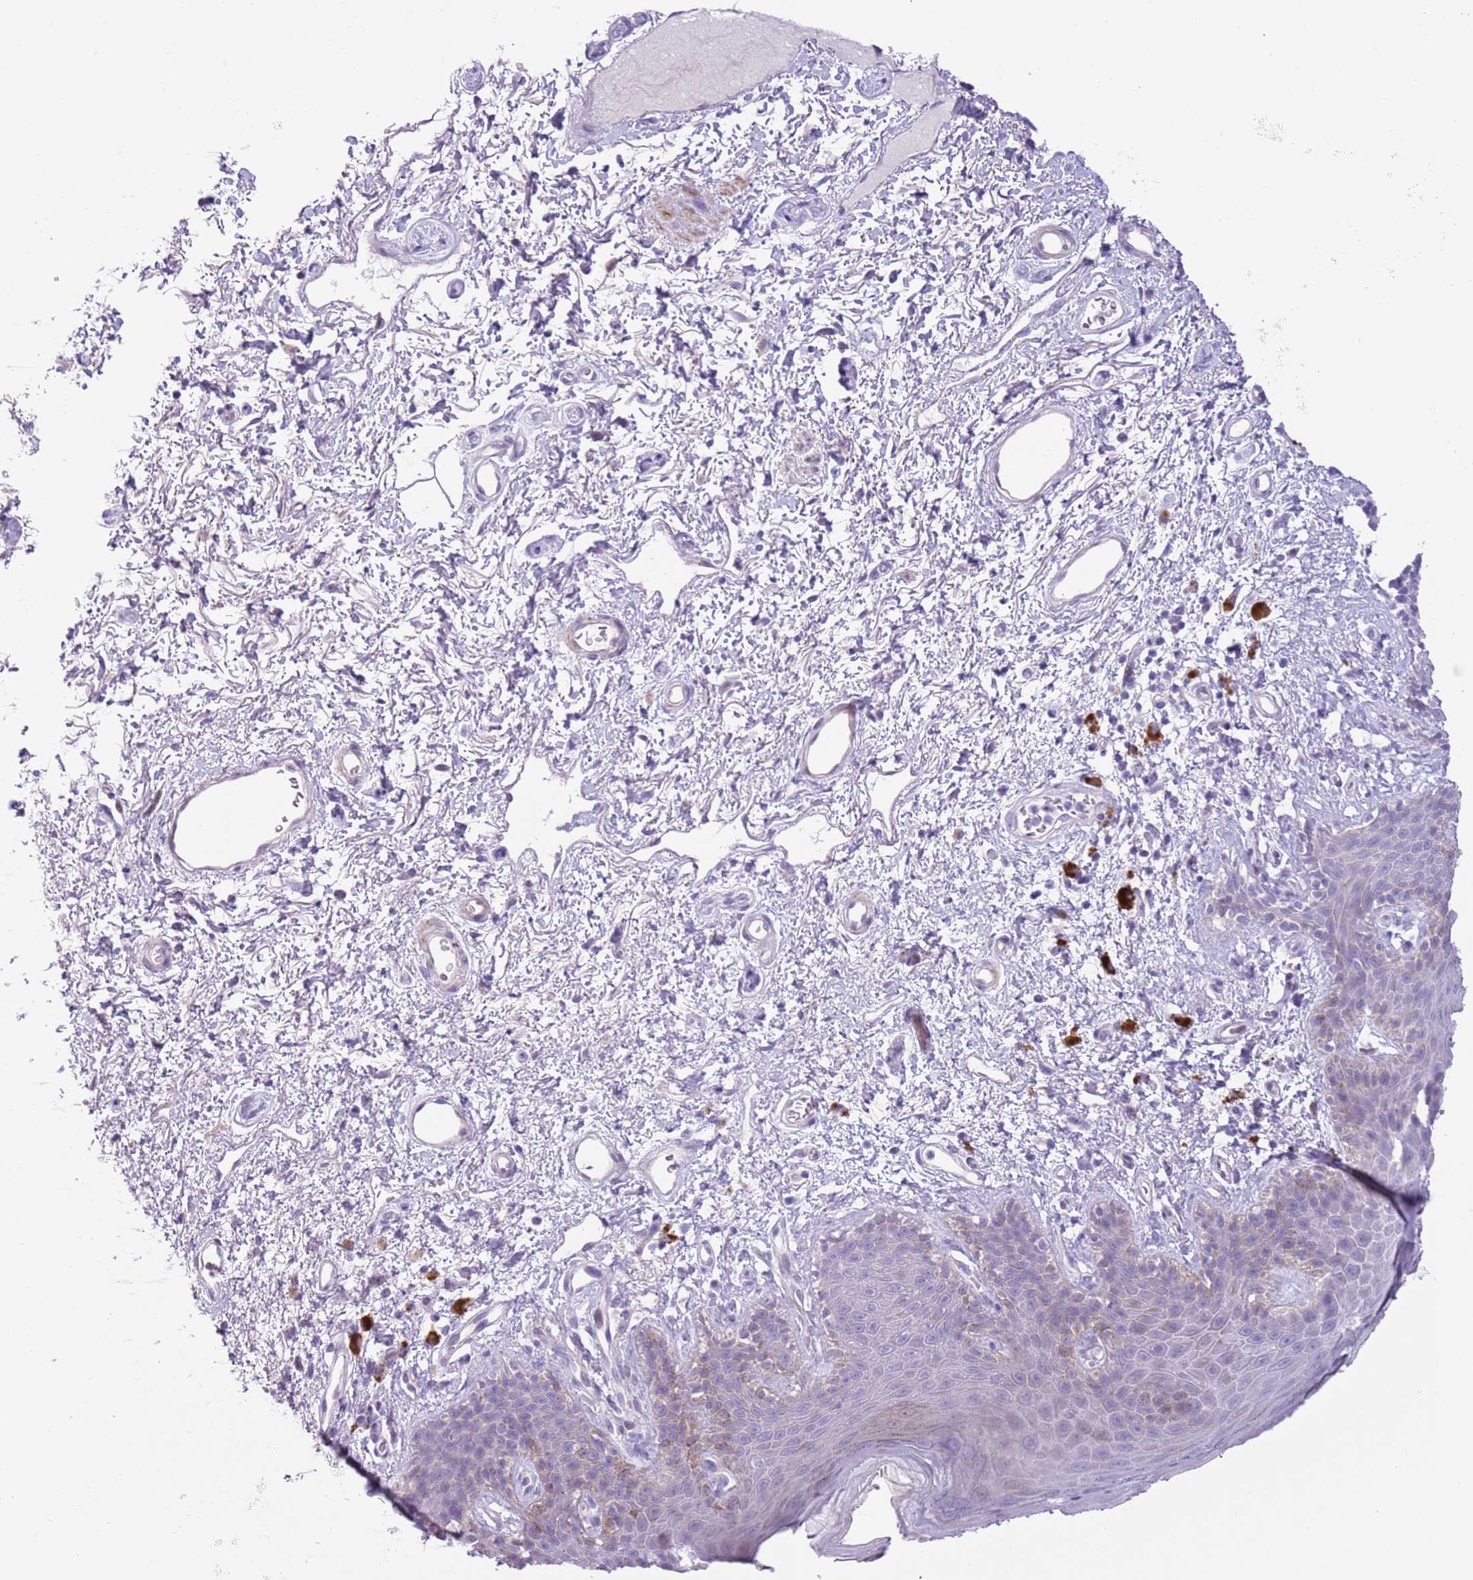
{"staining": {"intensity": "weak", "quantity": "<25%", "location": "cytoplasmic/membranous"}, "tissue": "skin", "cell_type": "Epidermal cells", "image_type": "normal", "snomed": [{"axis": "morphology", "description": "Normal tissue, NOS"}, {"axis": "topography", "description": "Anal"}], "caption": "This is an IHC photomicrograph of normal human skin. There is no positivity in epidermal cells.", "gene": "ZNF239", "patient": {"sex": "female", "age": 46}}